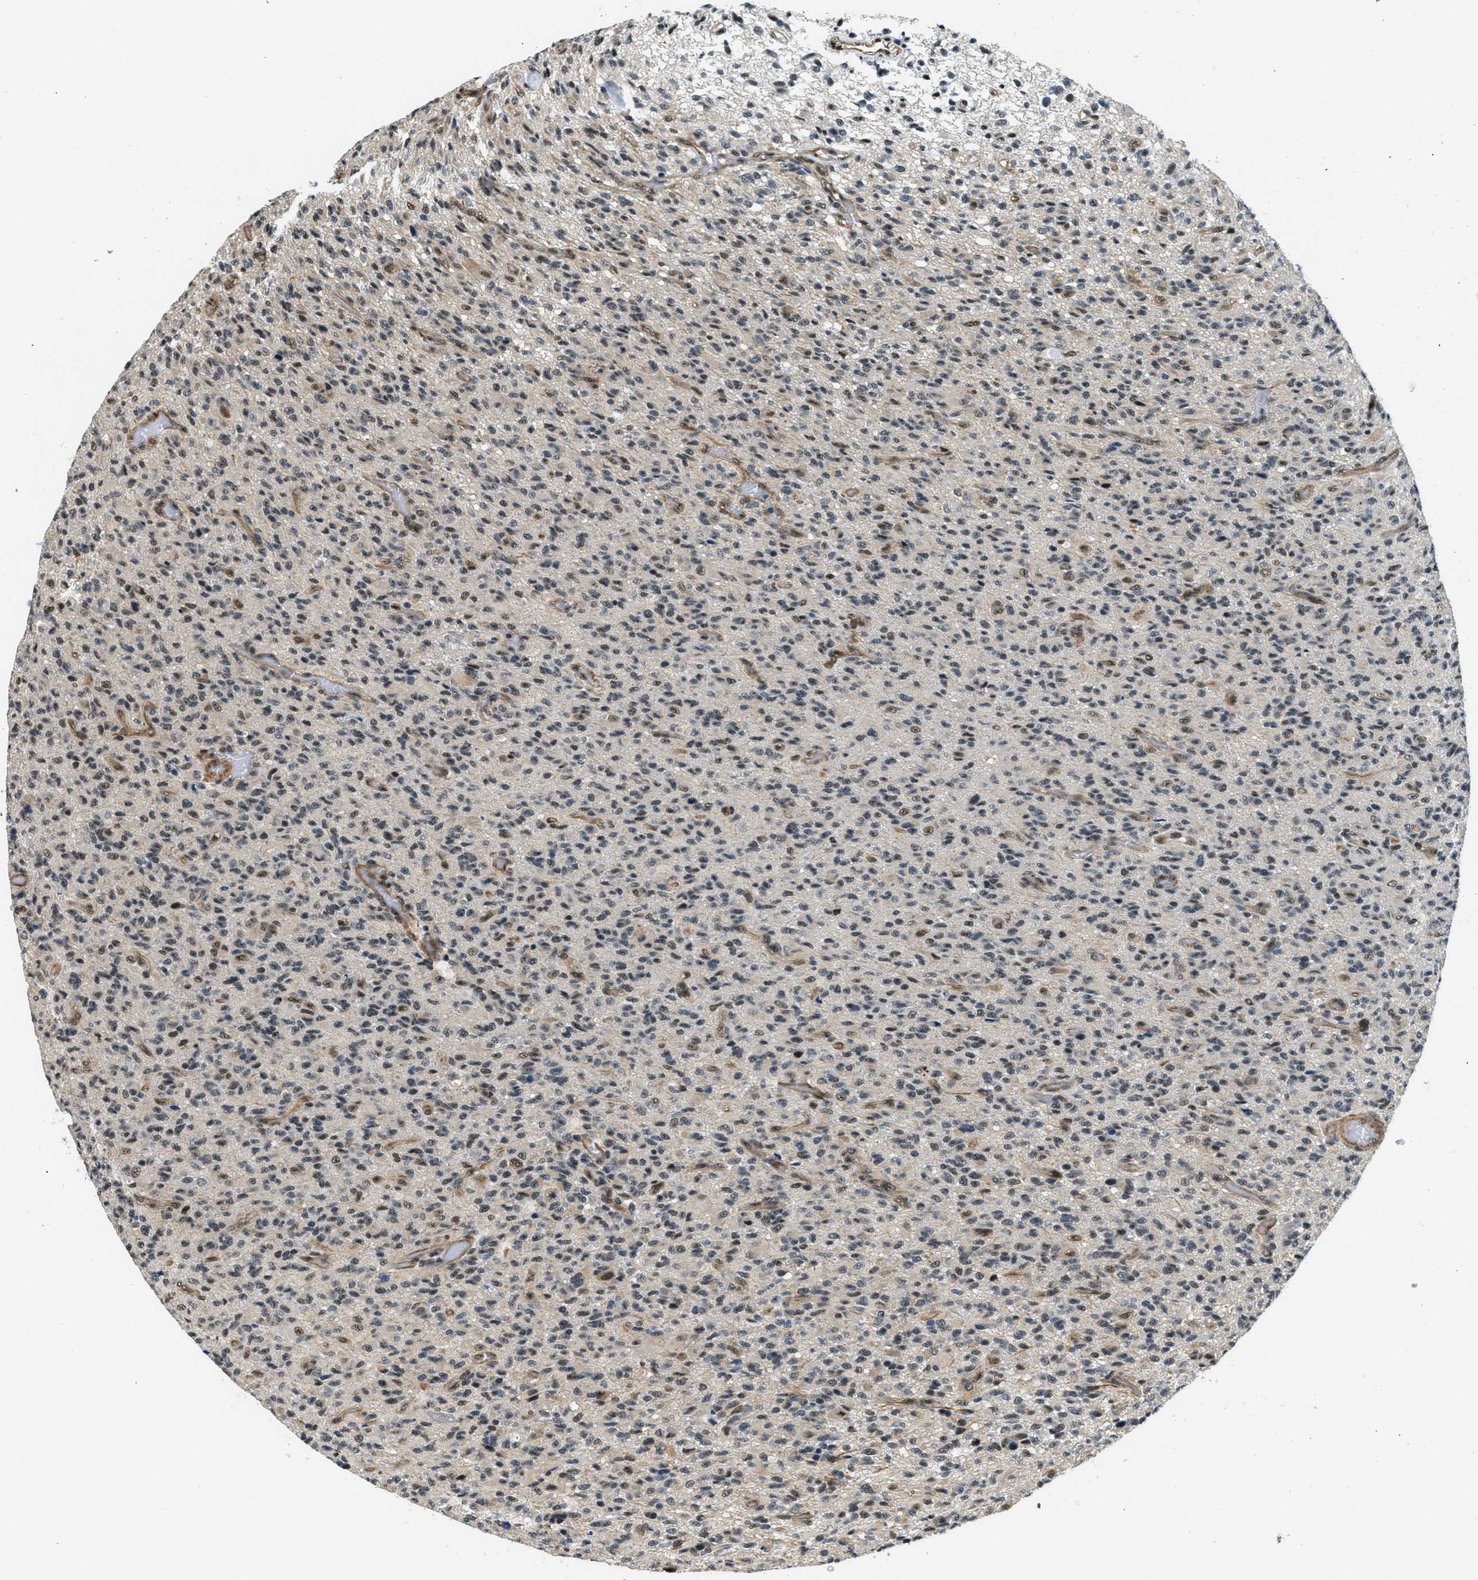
{"staining": {"intensity": "moderate", "quantity": "25%-75%", "location": "nuclear"}, "tissue": "glioma", "cell_type": "Tumor cells", "image_type": "cancer", "snomed": [{"axis": "morphology", "description": "Glioma, malignant, High grade"}, {"axis": "topography", "description": "Brain"}], "caption": "This micrograph demonstrates glioma stained with immunohistochemistry (IHC) to label a protein in brown. The nuclear of tumor cells show moderate positivity for the protein. Nuclei are counter-stained blue.", "gene": "CFAP36", "patient": {"sex": "male", "age": 71}}